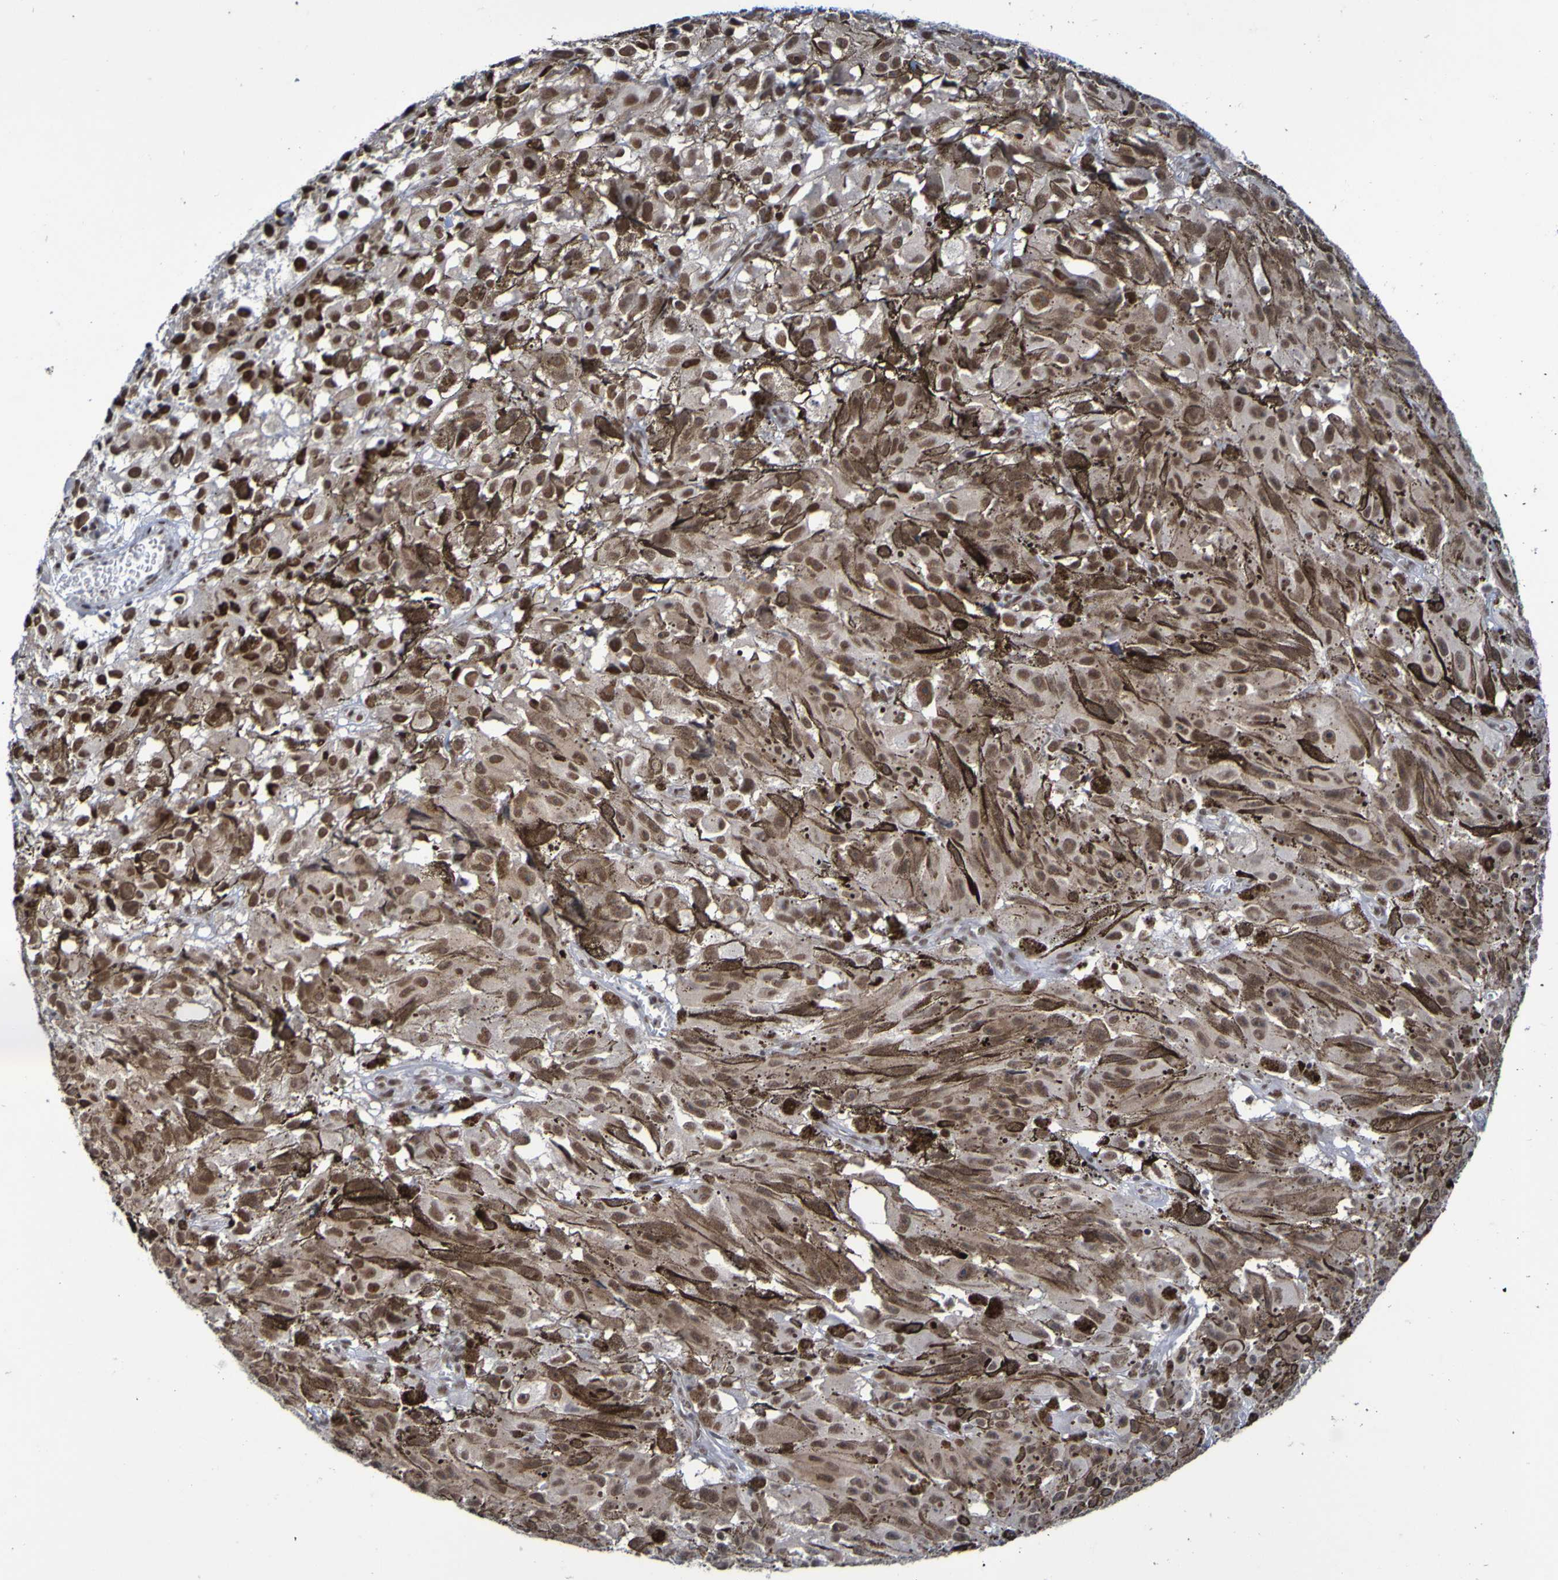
{"staining": {"intensity": "strong", "quantity": ">75%", "location": "nuclear"}, "tissue": "melanoma", "cell_type": "Tumor cells", "image_type": "cancer", "snomed": [{"axis": "morphology", "description": "Malignant melanoma, NOS"}, {"axis": "topography", "description": "Skin"}], "caption": "Malignant melanoma stained with a brown dye displays strong nuclear positive positivity in approximately >75% of tumor cells.", "gene": "CDC5L", "patient": {"sex": "female", "age": 104}}